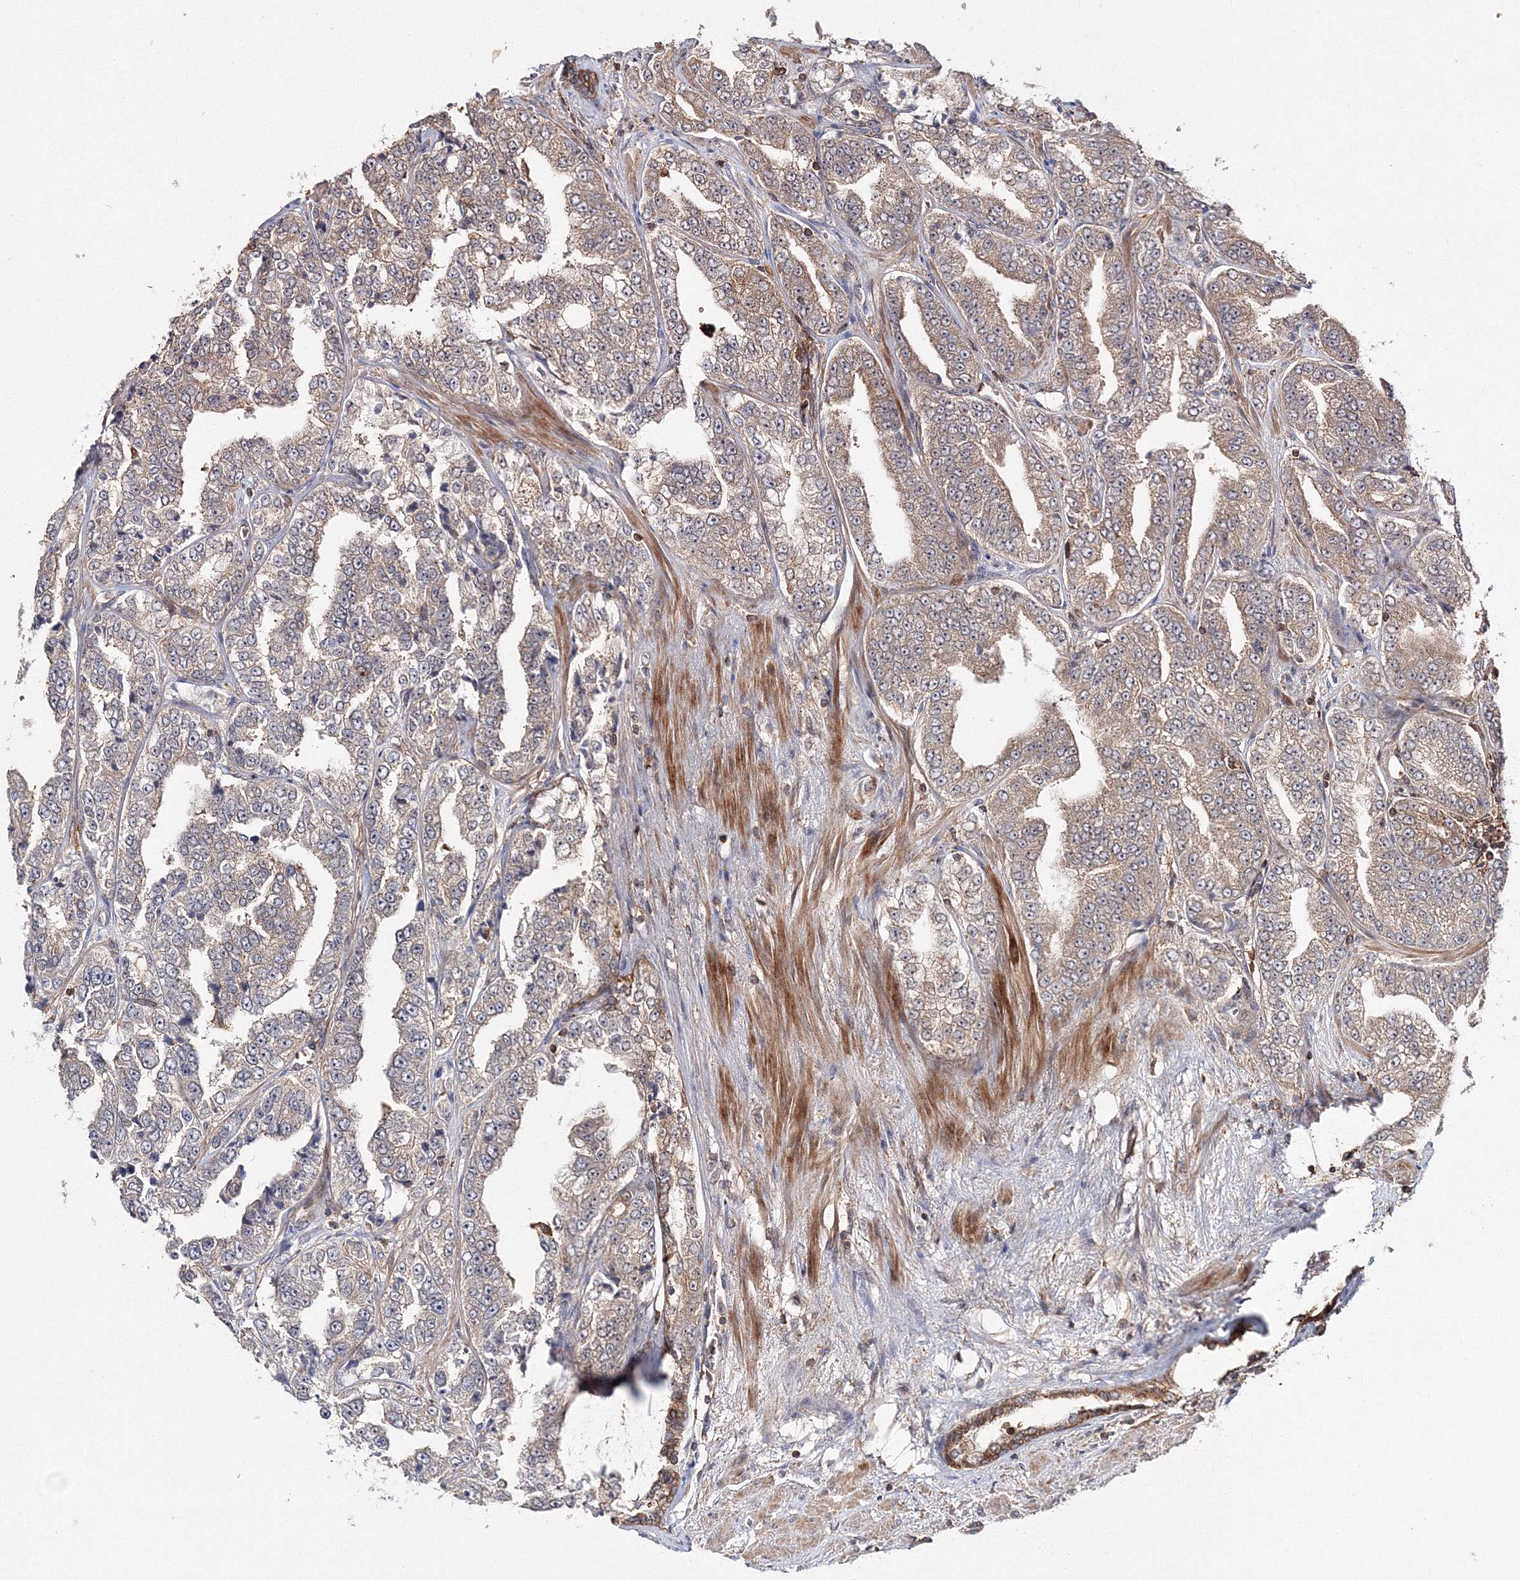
{"staining": {"intensity": "weak", "quantity": "<25%", "location": "cytoplasmic/membranous"}, "tissue": "prostate cancer", "cell_type": "Tumor cells", "image_type": "cancer", "snomed": [{"axis": "morphology", "description": "Adenocarcinoma, High grade"}, {"axis": "topography", "description": "Prostate"}], "caption": "Immunohistochemical staining of human prostate cancer exhibits no significant staining in tumor cells.", "gene": "DDO", "patient": {"sex": "male", "age": 71}}